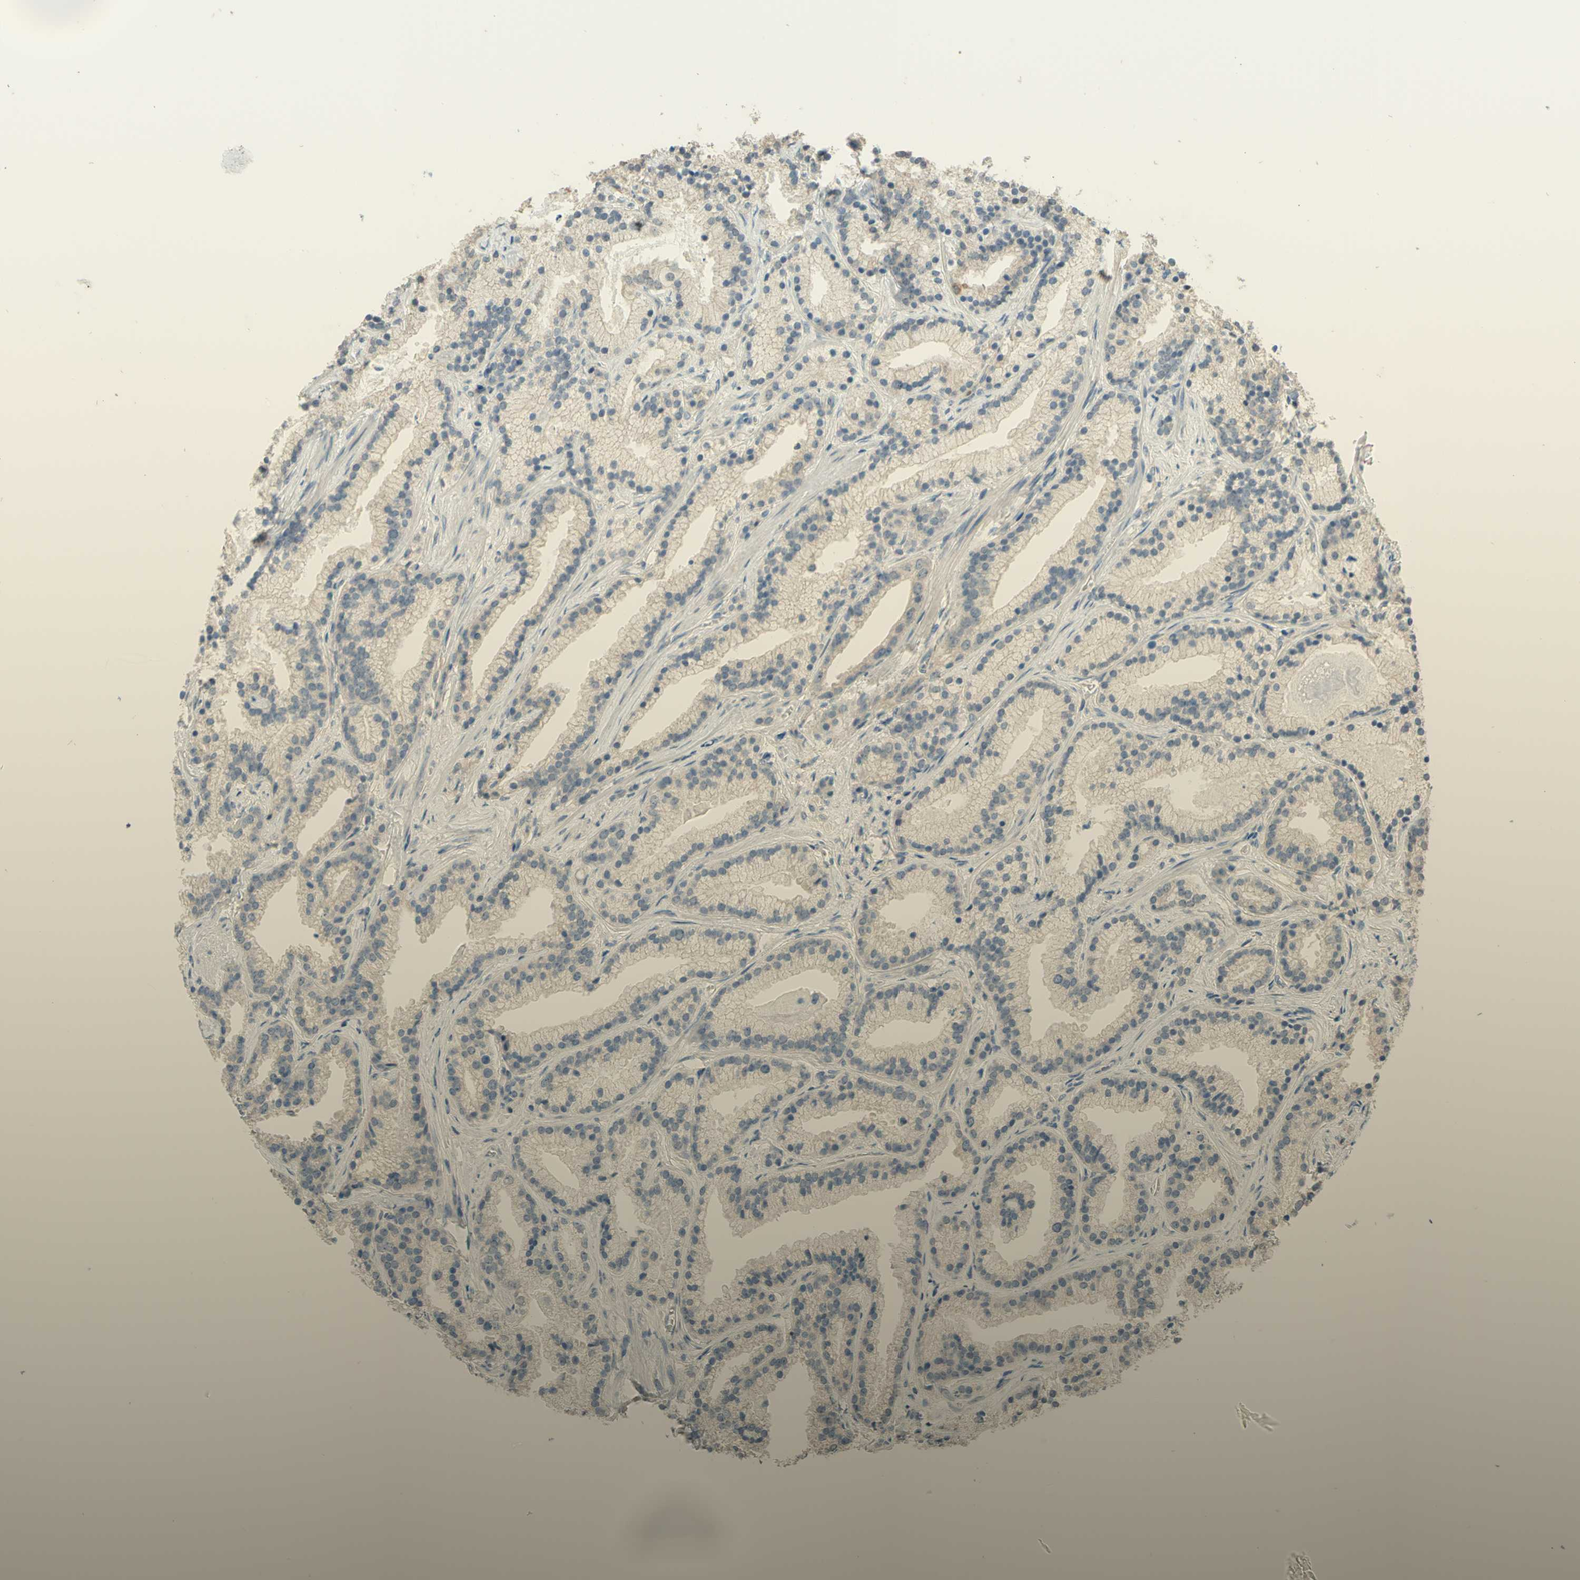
{"staining": {"intensity": "weak", "quantity": "<25%", "location": "cytoplasmic/membranous"}, "tissue": "prostate cancer", "cell_type": "Tumor cells", "image_type": "cancer", "snomed": [{"axis": "morphology", "description": "Adenocarcinoma, Low grade"}, {"axis": "topography", "description": "Prostate"}], "caption": "An image of prostate low-grade adenocarcinoma stained for a protein displays no brown staining in tumor cells. (IHC, brightfield microscopy, high magnification).", "gene": "SMIM19", "patient": {"sex": "male", "age": 59}}